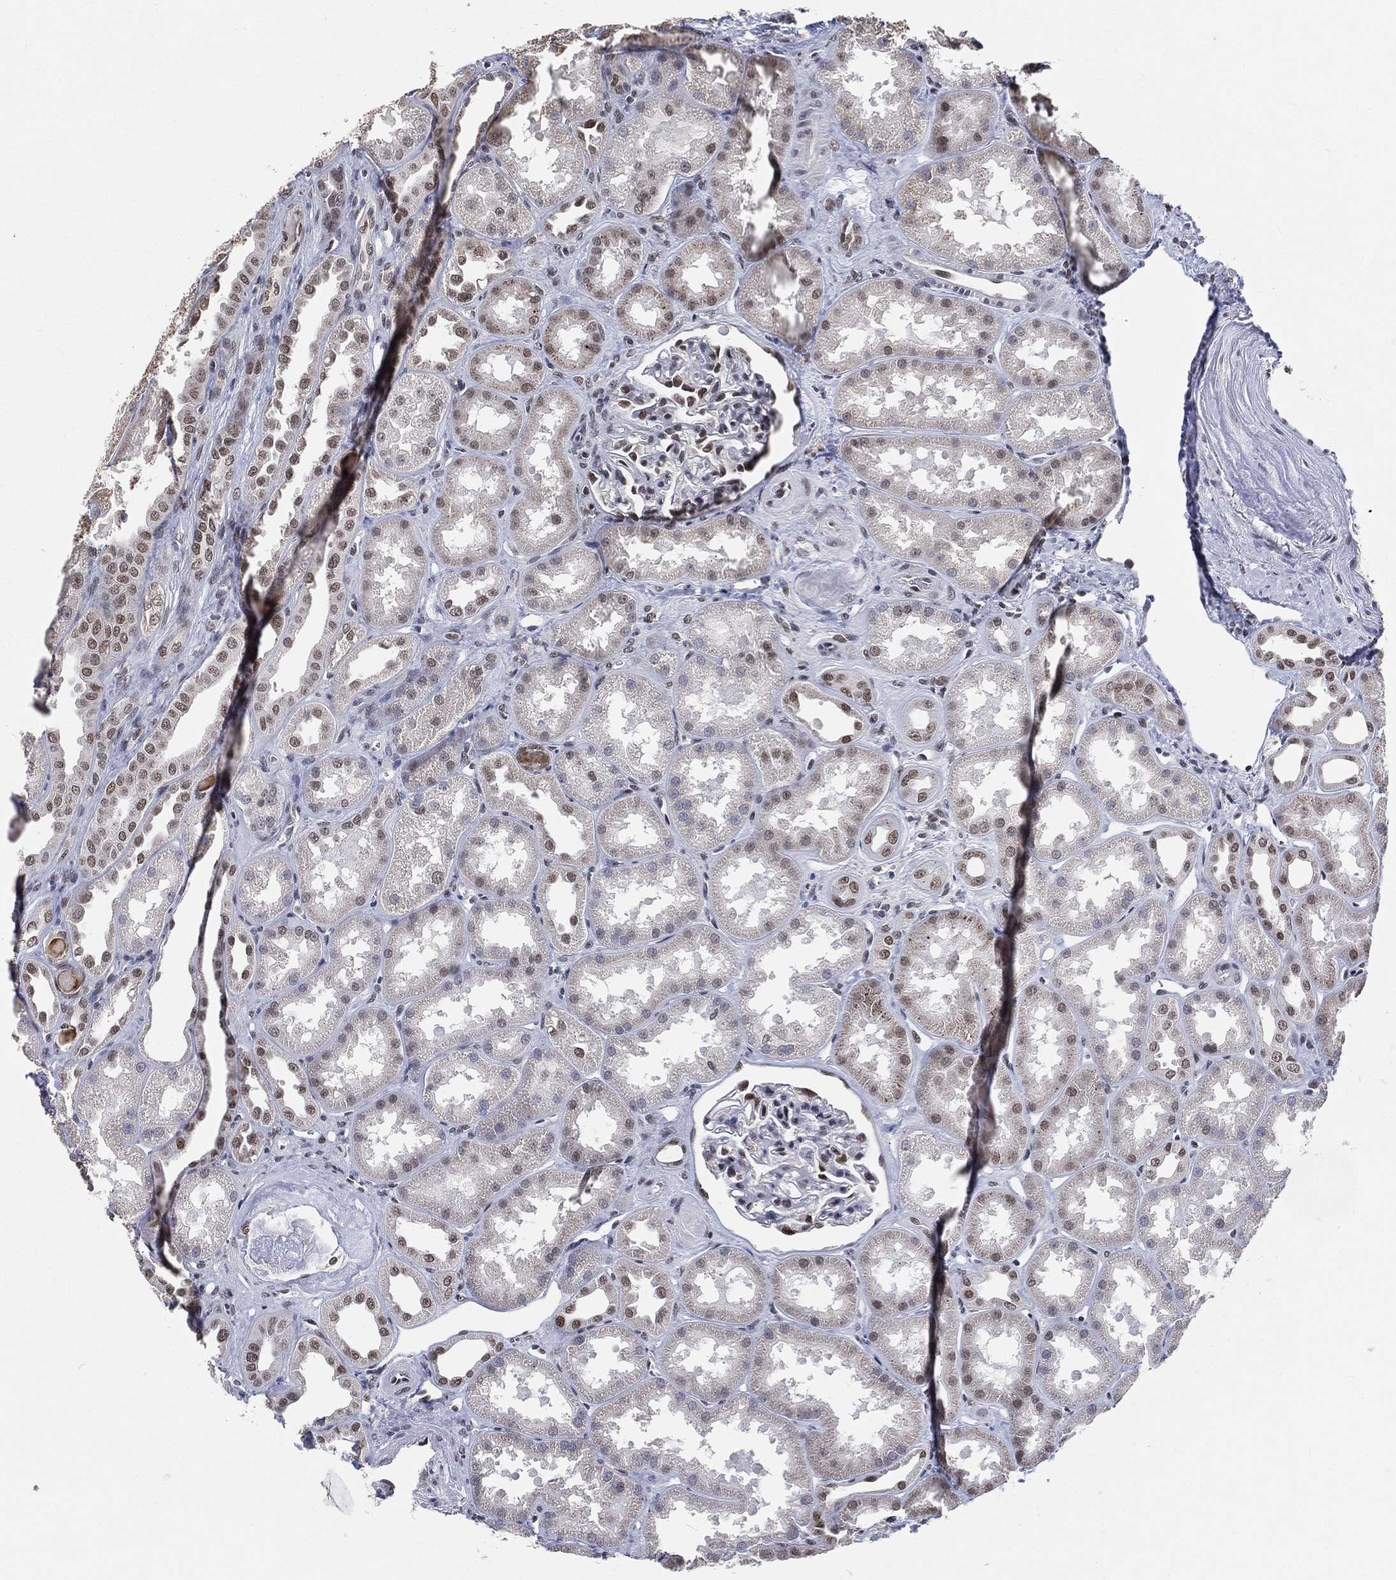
{"staining": {"intensity": "moderate", "quantity": "<25%", "location": "nuclear"}, "tissue": "kidney", "cell_type": "Cells in glomeruli", "image_type": "normal", "snomed": [{"axis": "morphology", "description": "Normal tissue, NOS"}, {"axis": "topography", "description": "Kidney"}], "caption": "Immunohistochemical staining of benign kidney reveals low levels of moderate nuclear staining in approximately <25% of cells in glomeruli. (Brightfield microscopy of DAB IHC at high magnification).", "gene": "YLPM1", "patient": {"sex": "male", "age": 61}}